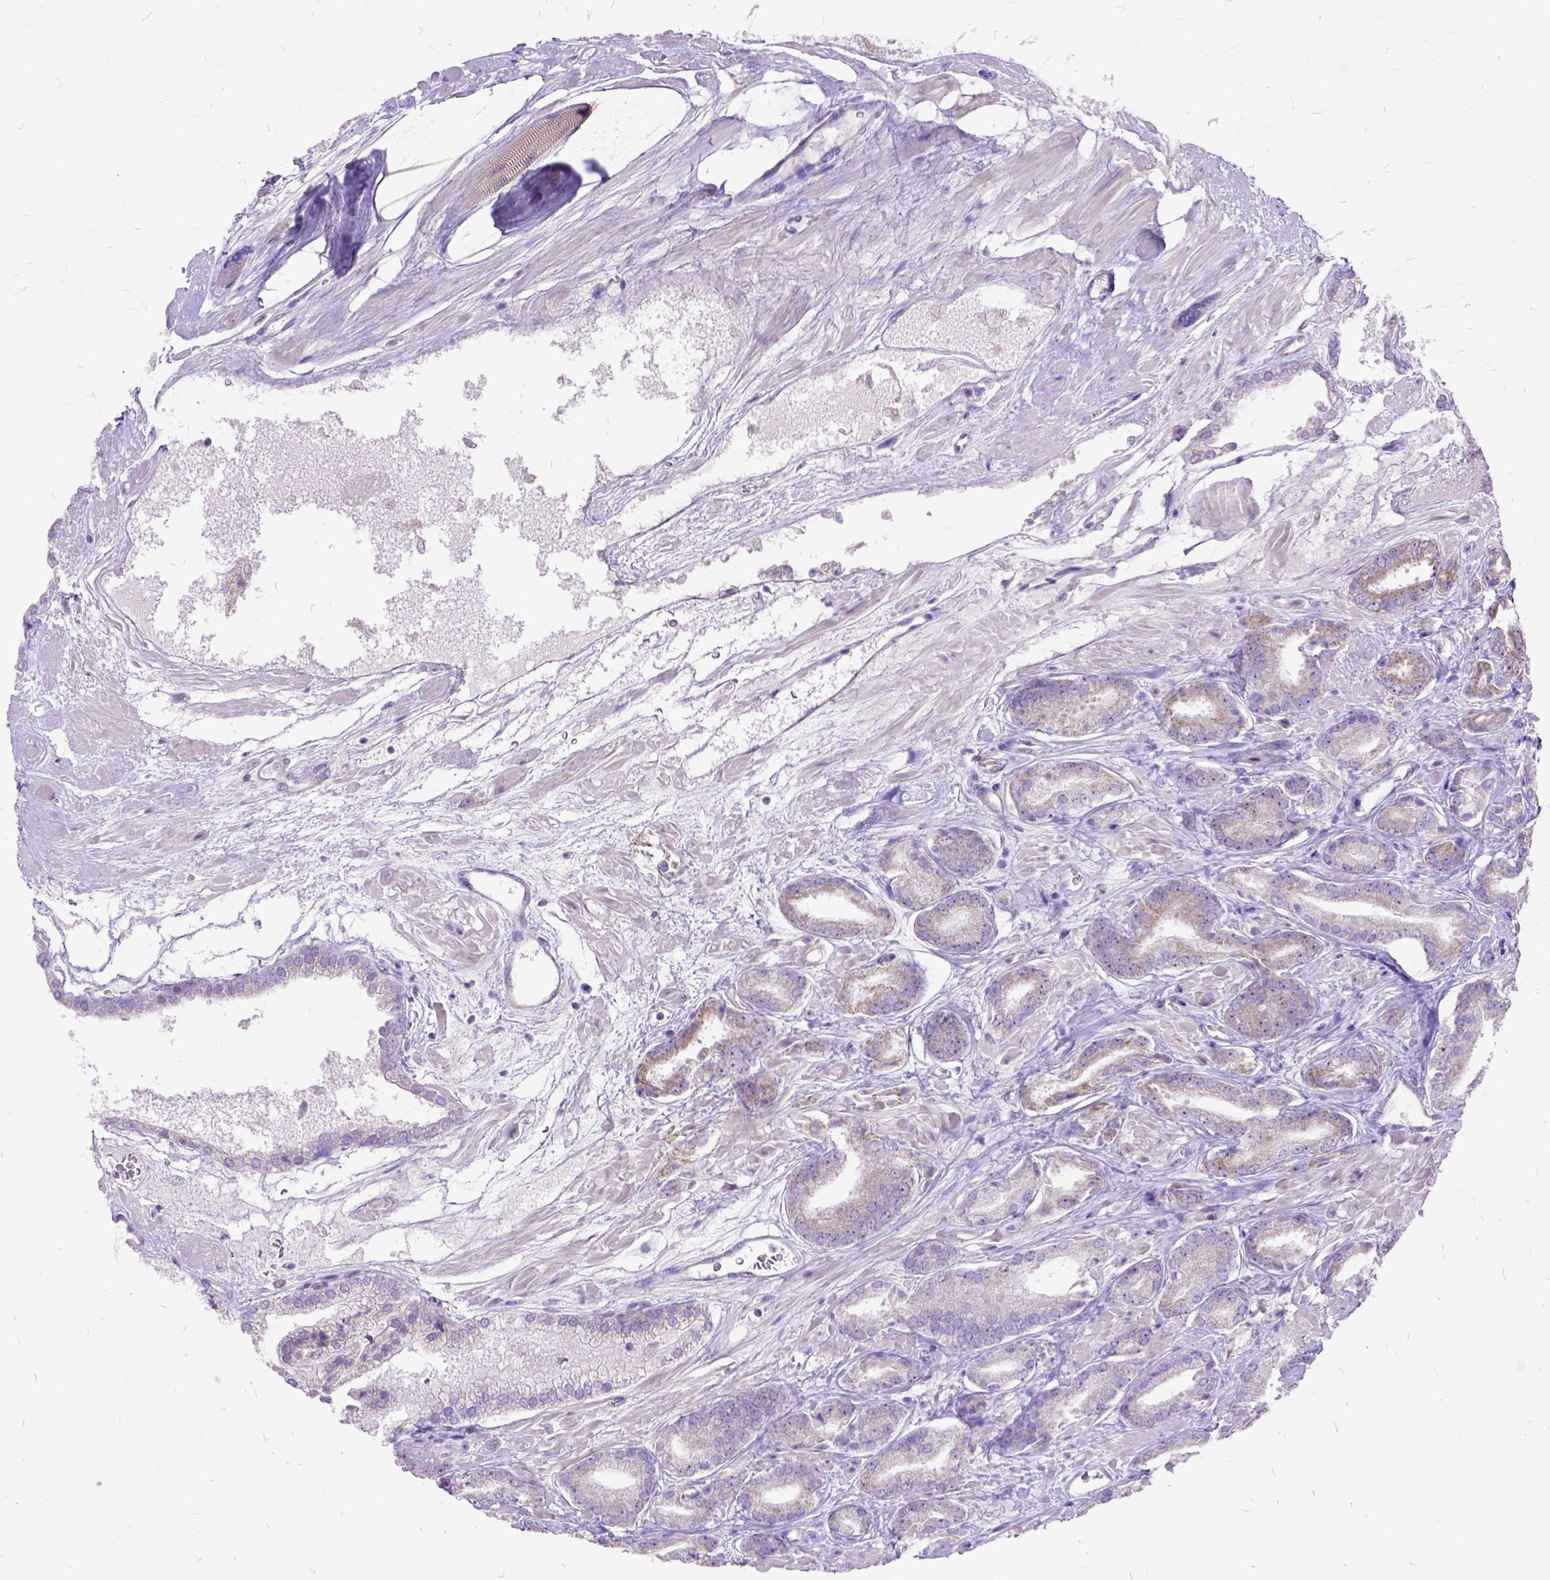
{"staining": {"intensity": "weak", "quantity": "<25%", "location": "cytoplasmic/membranous"}, "tissue": "prostate cancer", "cell_type": "Tumor cells", "image_type": "cancer", "snomed": [{"axis": "morphology", "description": "Adenocarcinoma, High grade"}, {"axis": "topography", "description": "Prostate"}], "caption": "DAB immunohistochemical staining of prostate high-grade adenocarcinoma displays no significant expression in tumor cells.", "gene": "CTAG2", "patient": {"sex": "male", "age": 56}}